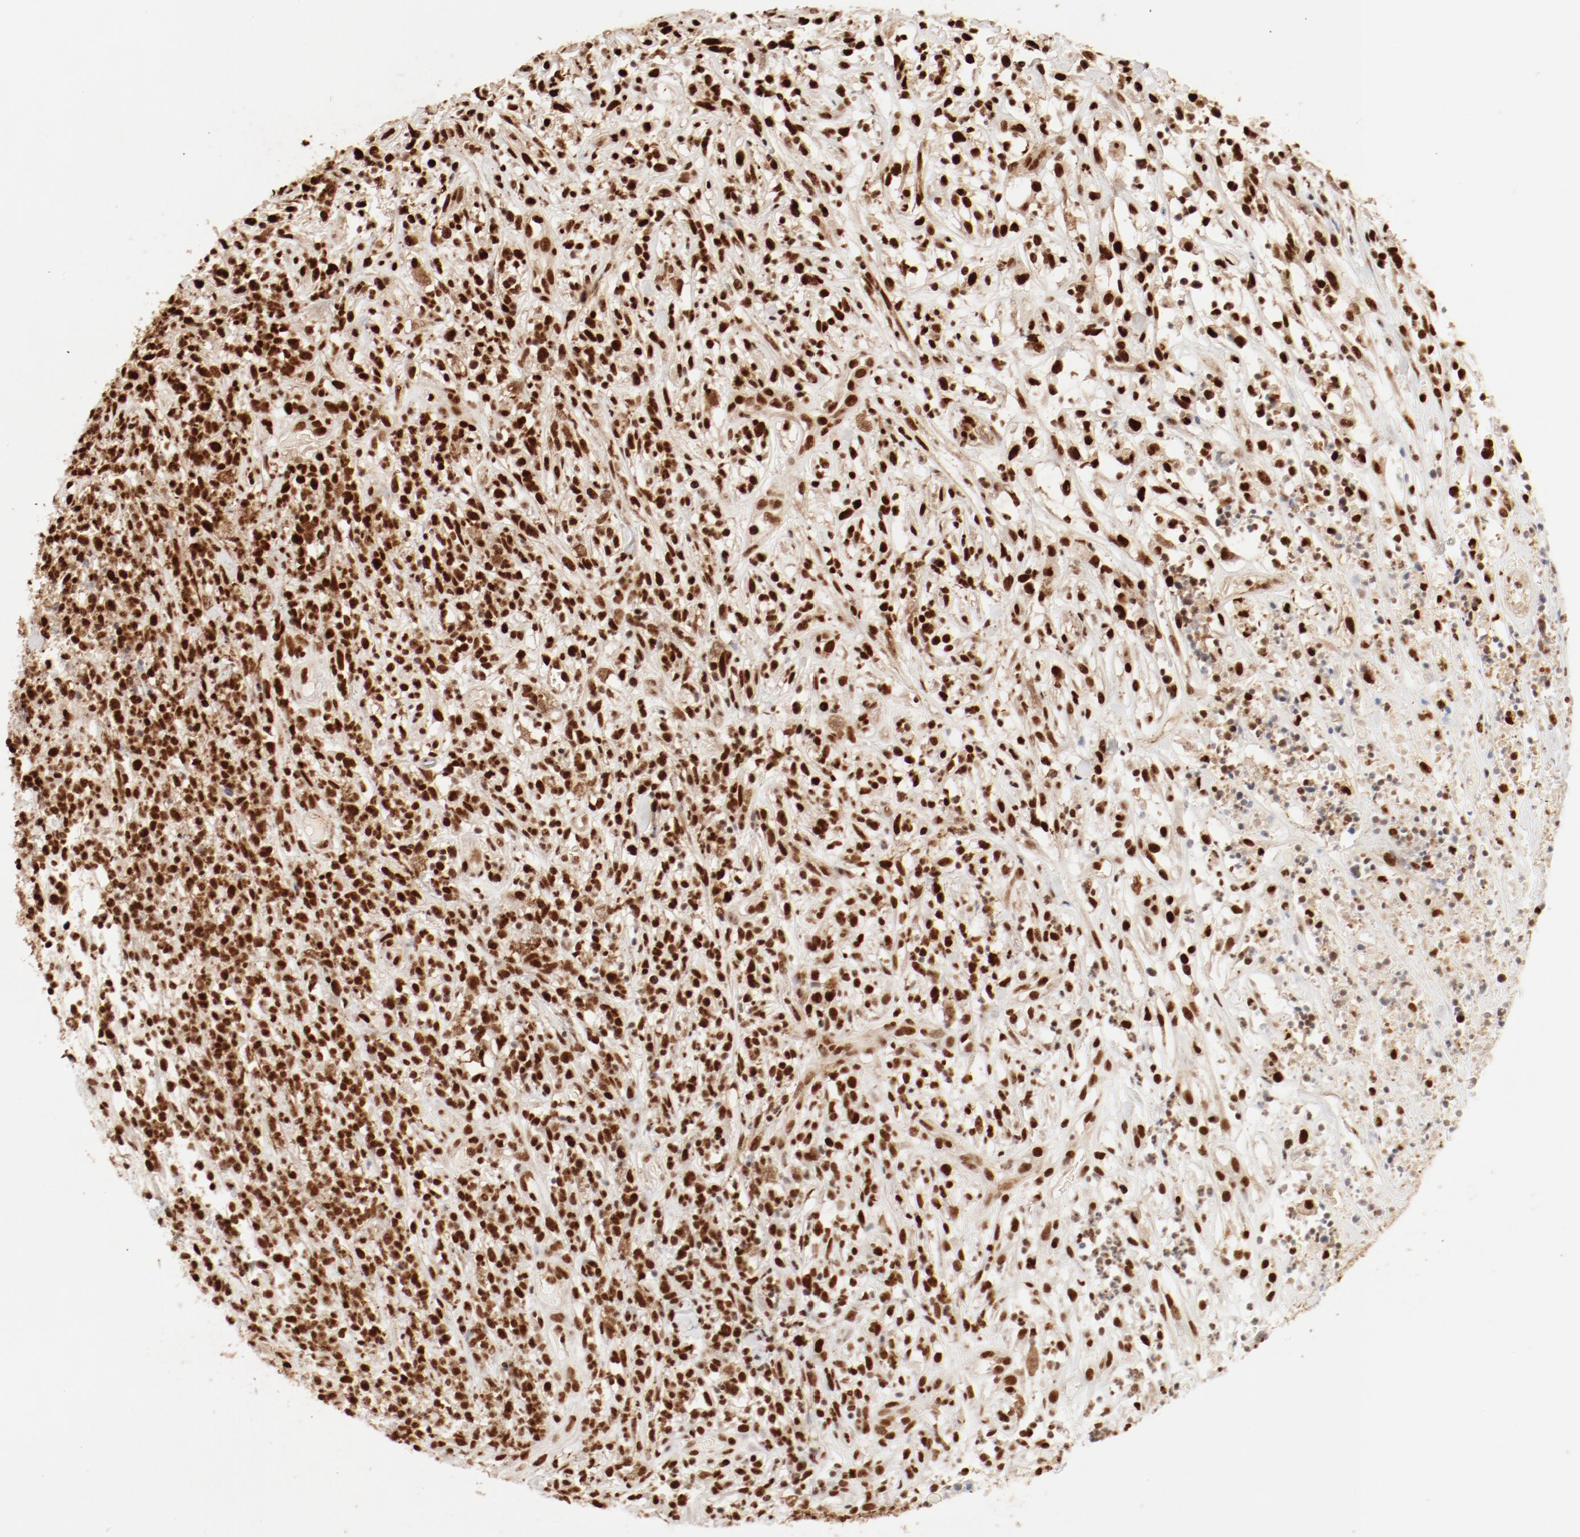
{"staining": {"intensity": "strong", "quantity": ">75%", "location": "nuclear"}, "tissue": "lymphoma", "cell_type": "Tumor cells", "image_type": "cancer", "snomed": [{"axis": "morphology", "description": "Malignant lymphoma, non-Hodgkin's type, High grade"}, {"axis": "topography", "description": "Lymph node"}], "caption": "Immunohistochemical staining of human malignant lymphoma, non-Hodgkin's type (high-grade) shows high levels of strong nuclear protein staining in approximately >75% of tumor cells.", "gene": "FAM50A", "patient": {"sex": "female", "age": 73}}